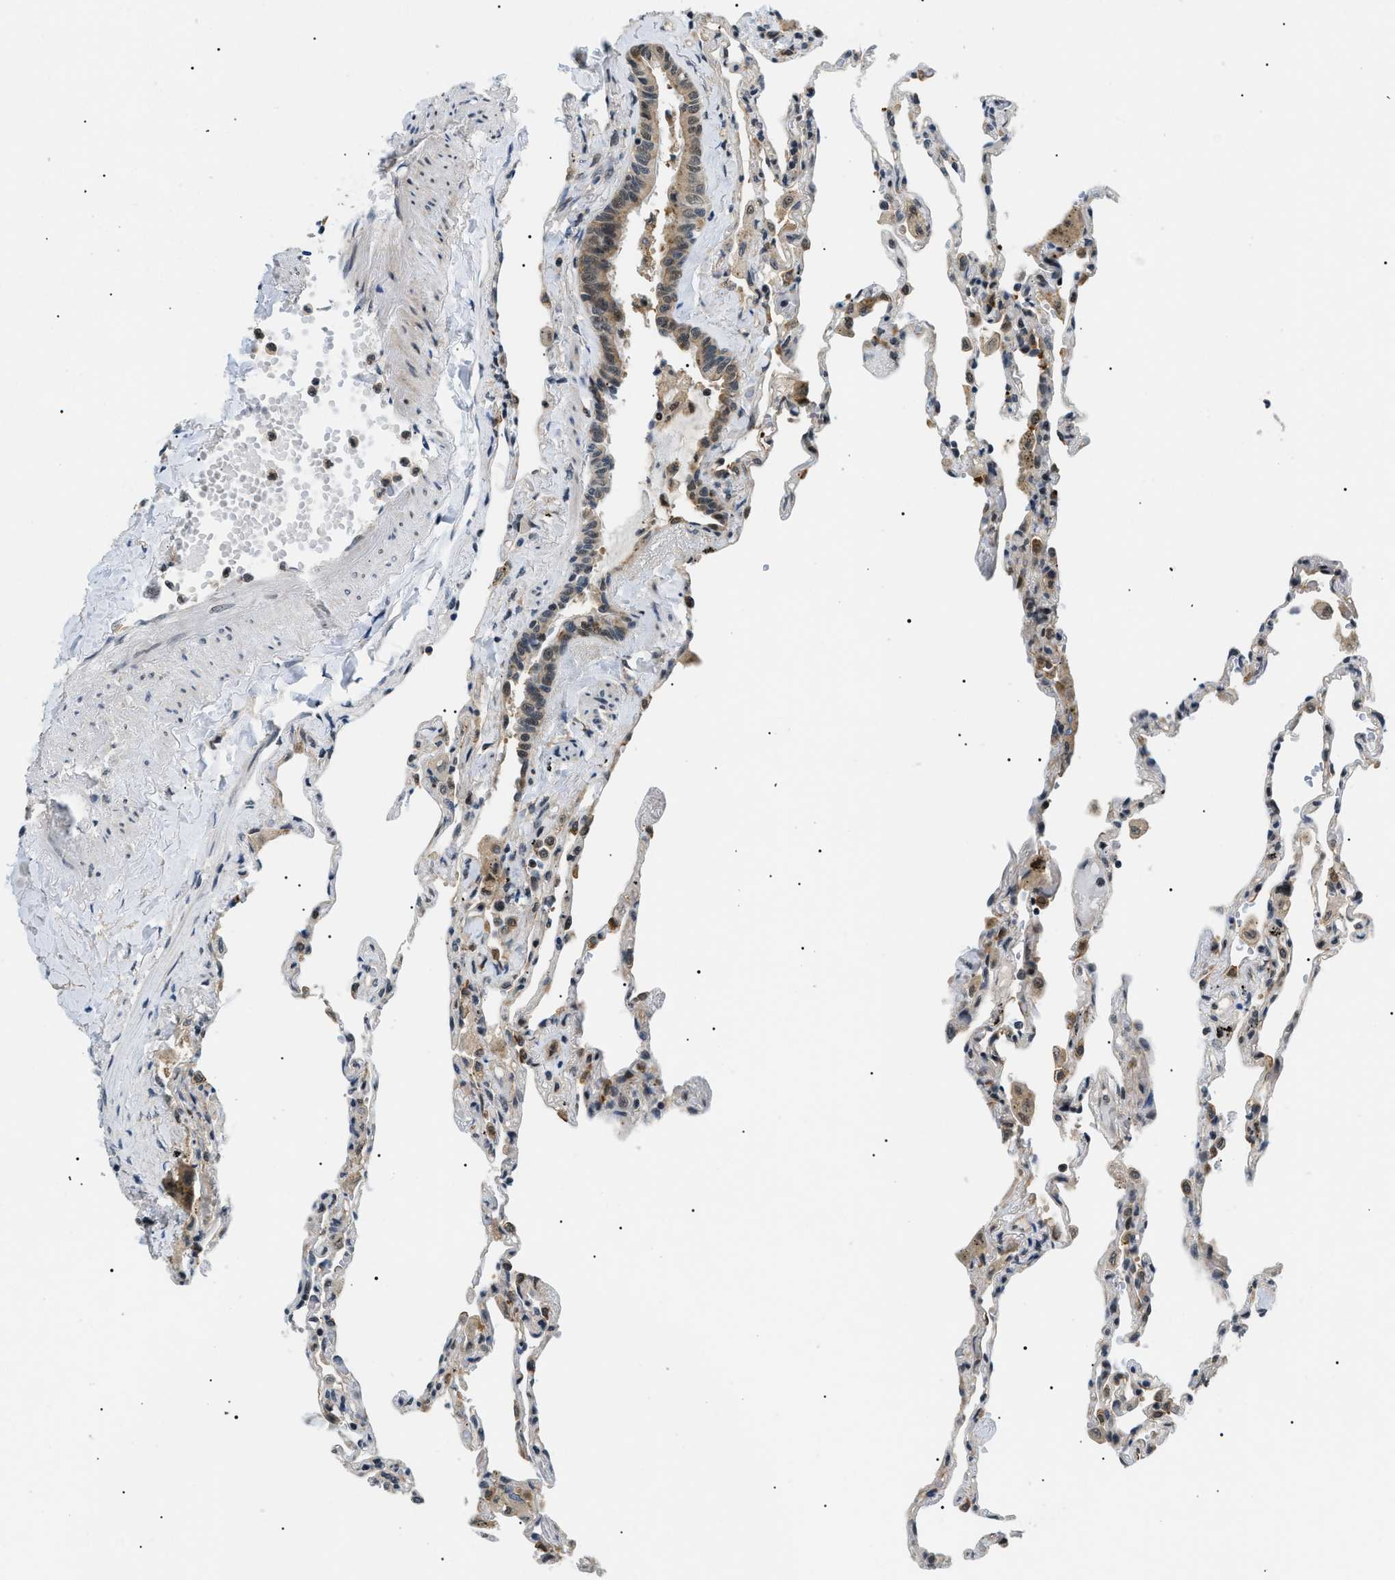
{"staining": {"intensity": "weak", "quantity": "<25%", "location": "nuclear"}, "tissue": "lung", "cell_type": "Alveolar cells", "image_type": "normal", "snomed": [{"axis": "morphology", "description": "Normal tissue, NOS"}, {"axis": "topography", "description": "Lung"}], "caption": "This photomicrograph is of benign lung stained with IHC to label a protein in brown with the nuclei are counter-stained blue. There is no staining in alveolar cells.", "gene": "RBM15", "patient": {"sex": "male", "age": 59}}